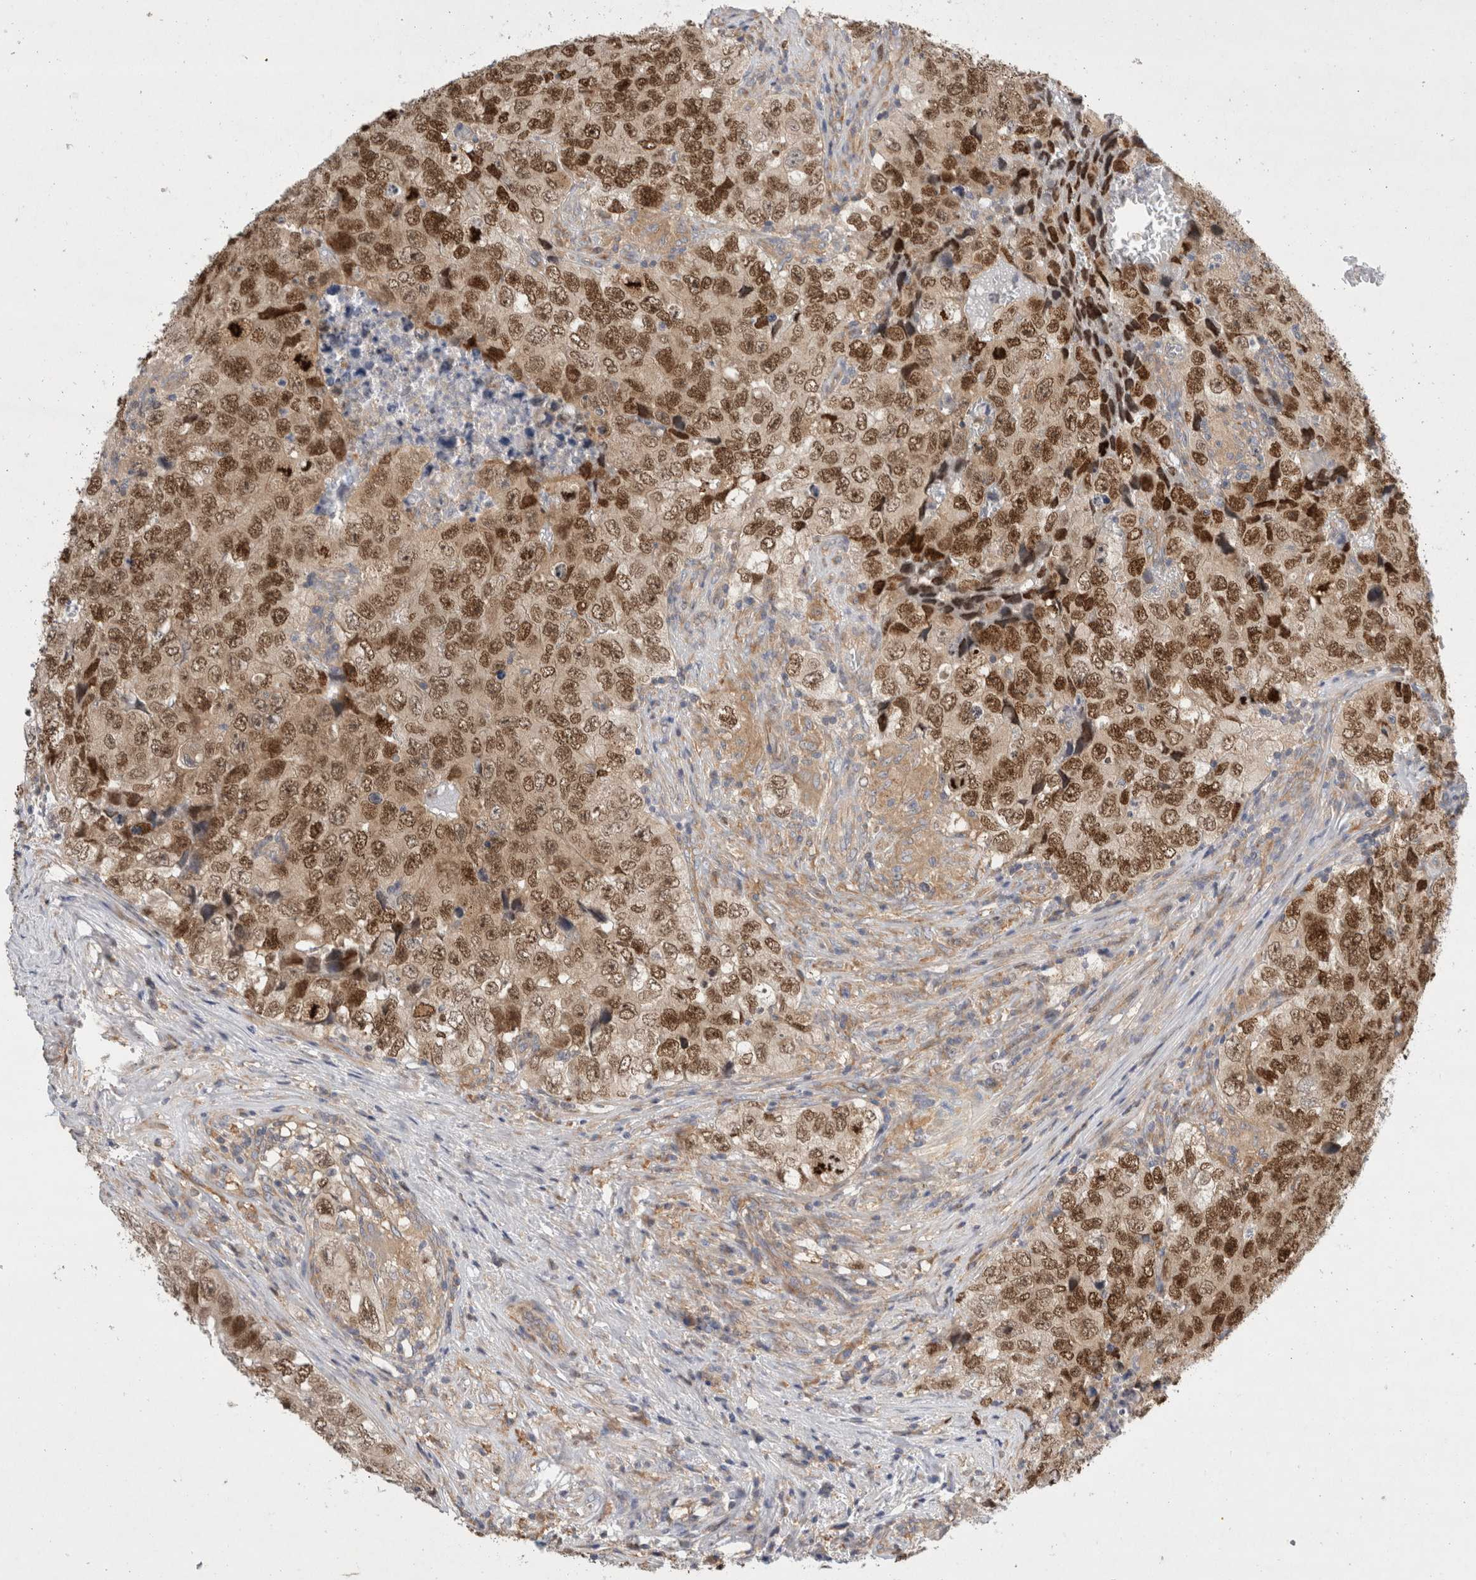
{"staining": {"intensity": "strong", "quantity": "25%-75%", "location": "nuclear"}, "tissue": "testis cancer", "cell_type": "Tumor cells", "image_type": "cancer", "snomed": [{"axis": "morphology", "description": "Seminoma, NOS"}, {"axis": "morphology", "description": "Carcinoma, Embryonal, NOS"}, {"axis": "topography", "description": "Testis"}], "caption": "A brown stain shows strong nuclear expression of a protein in human testis cancer (embryonal carcinoma) tumor cells. (IHC, brightfield microscopy, high magnification).", "gene": "CDCA7L", "patient": {"sex": "male", "age": 43}}